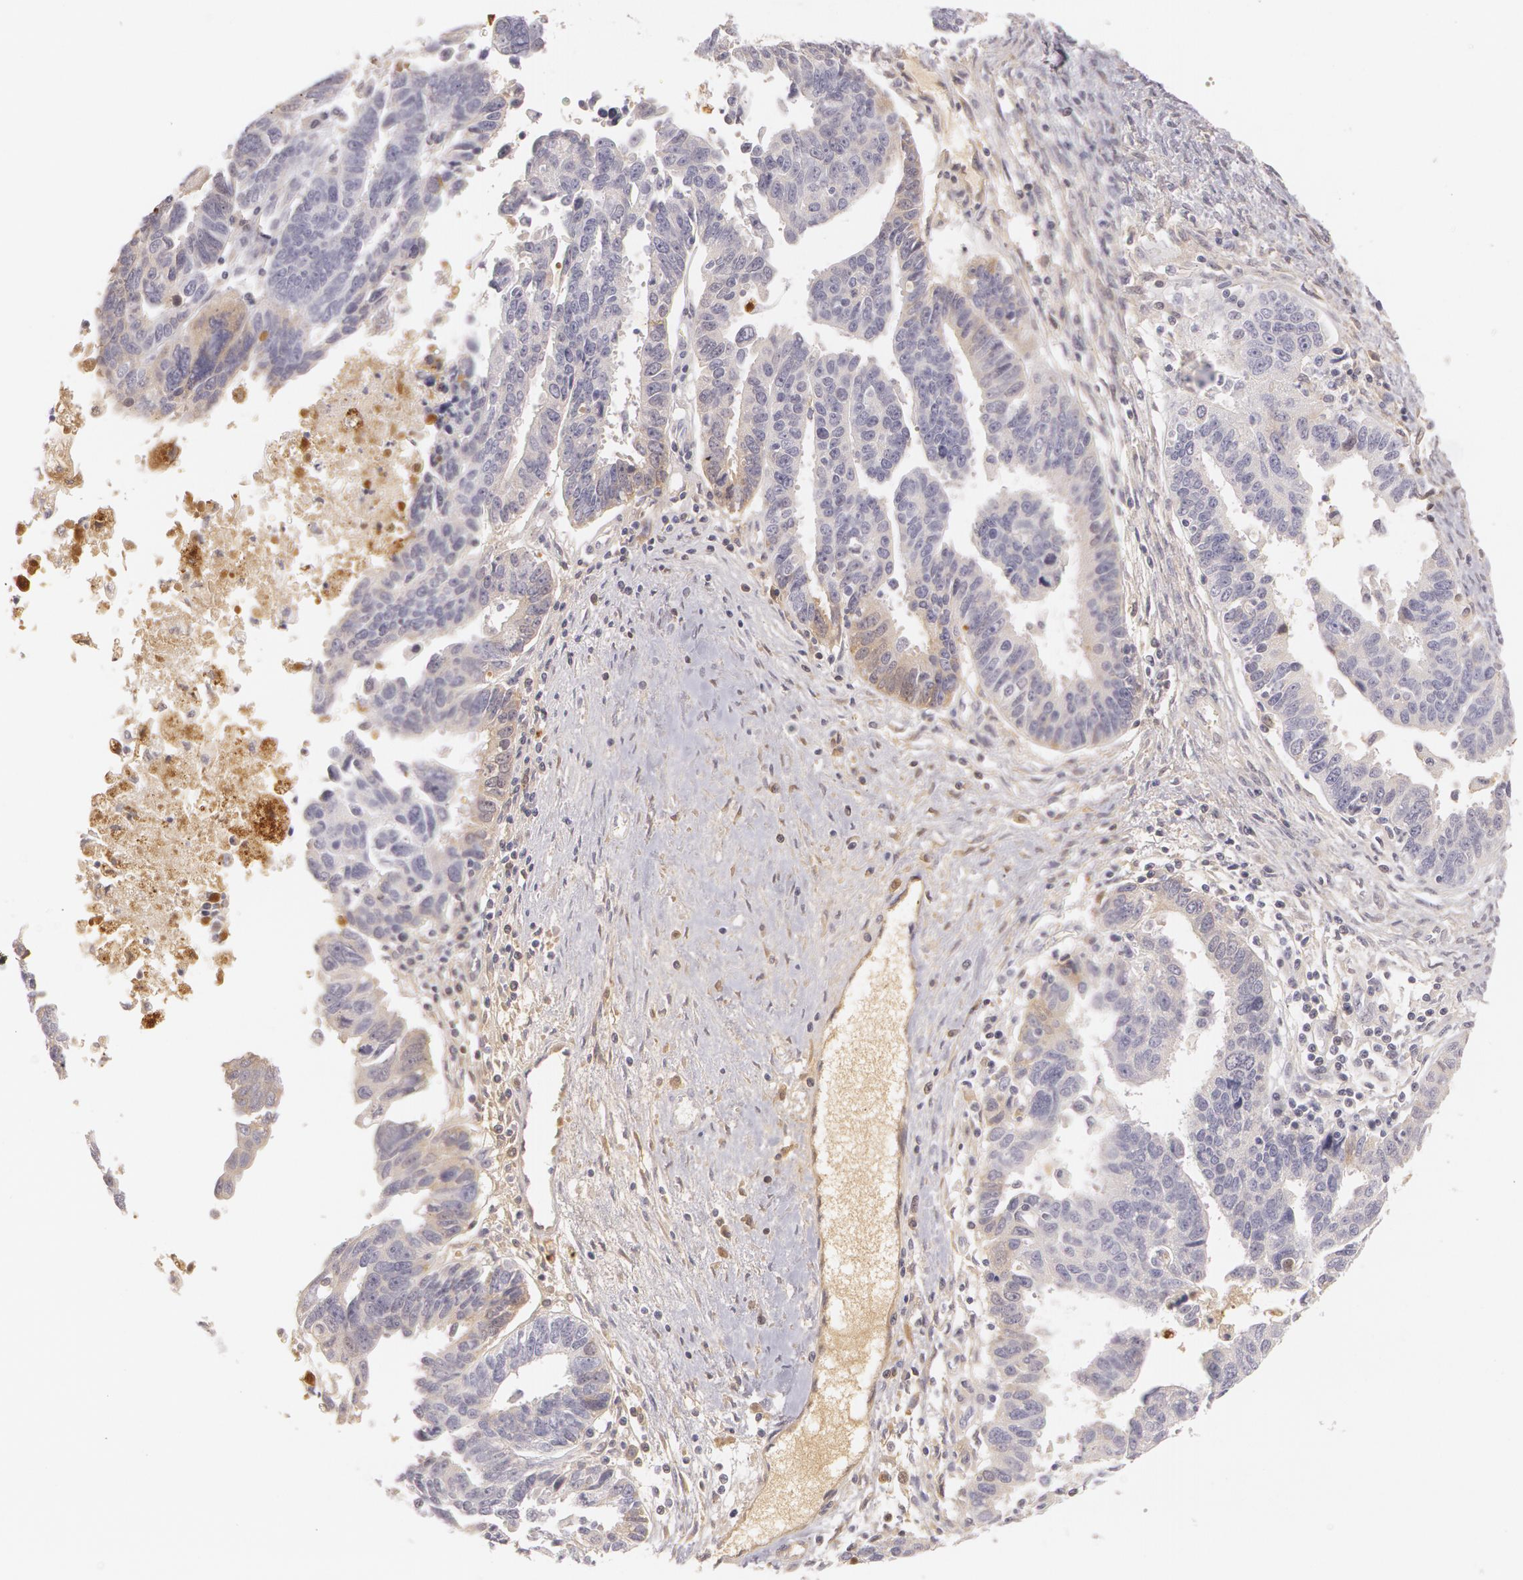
{"staining": {"intensity": "negative", "quantity": "none", "location": "none"}, "tissue": "ovarian cancer", "cell_type": "Tumor cells", "image_type": "cancer", "snomed": [{"axis": "morphology", "description": "Carcinoma, endometroid"}, {"axis": "morphology", "description": "Cystadenocarcinoma, serous, NOS"}, {"axis": "topography", "description": "Ovary"}], "caption": "Ovarian cancer (serous cystadenocarcinoma) was stained to show a protein in brown. There is no significant positivity in tumor cells.", "gene": "LBP", "patient": {"sex": "female", "age": 45}}